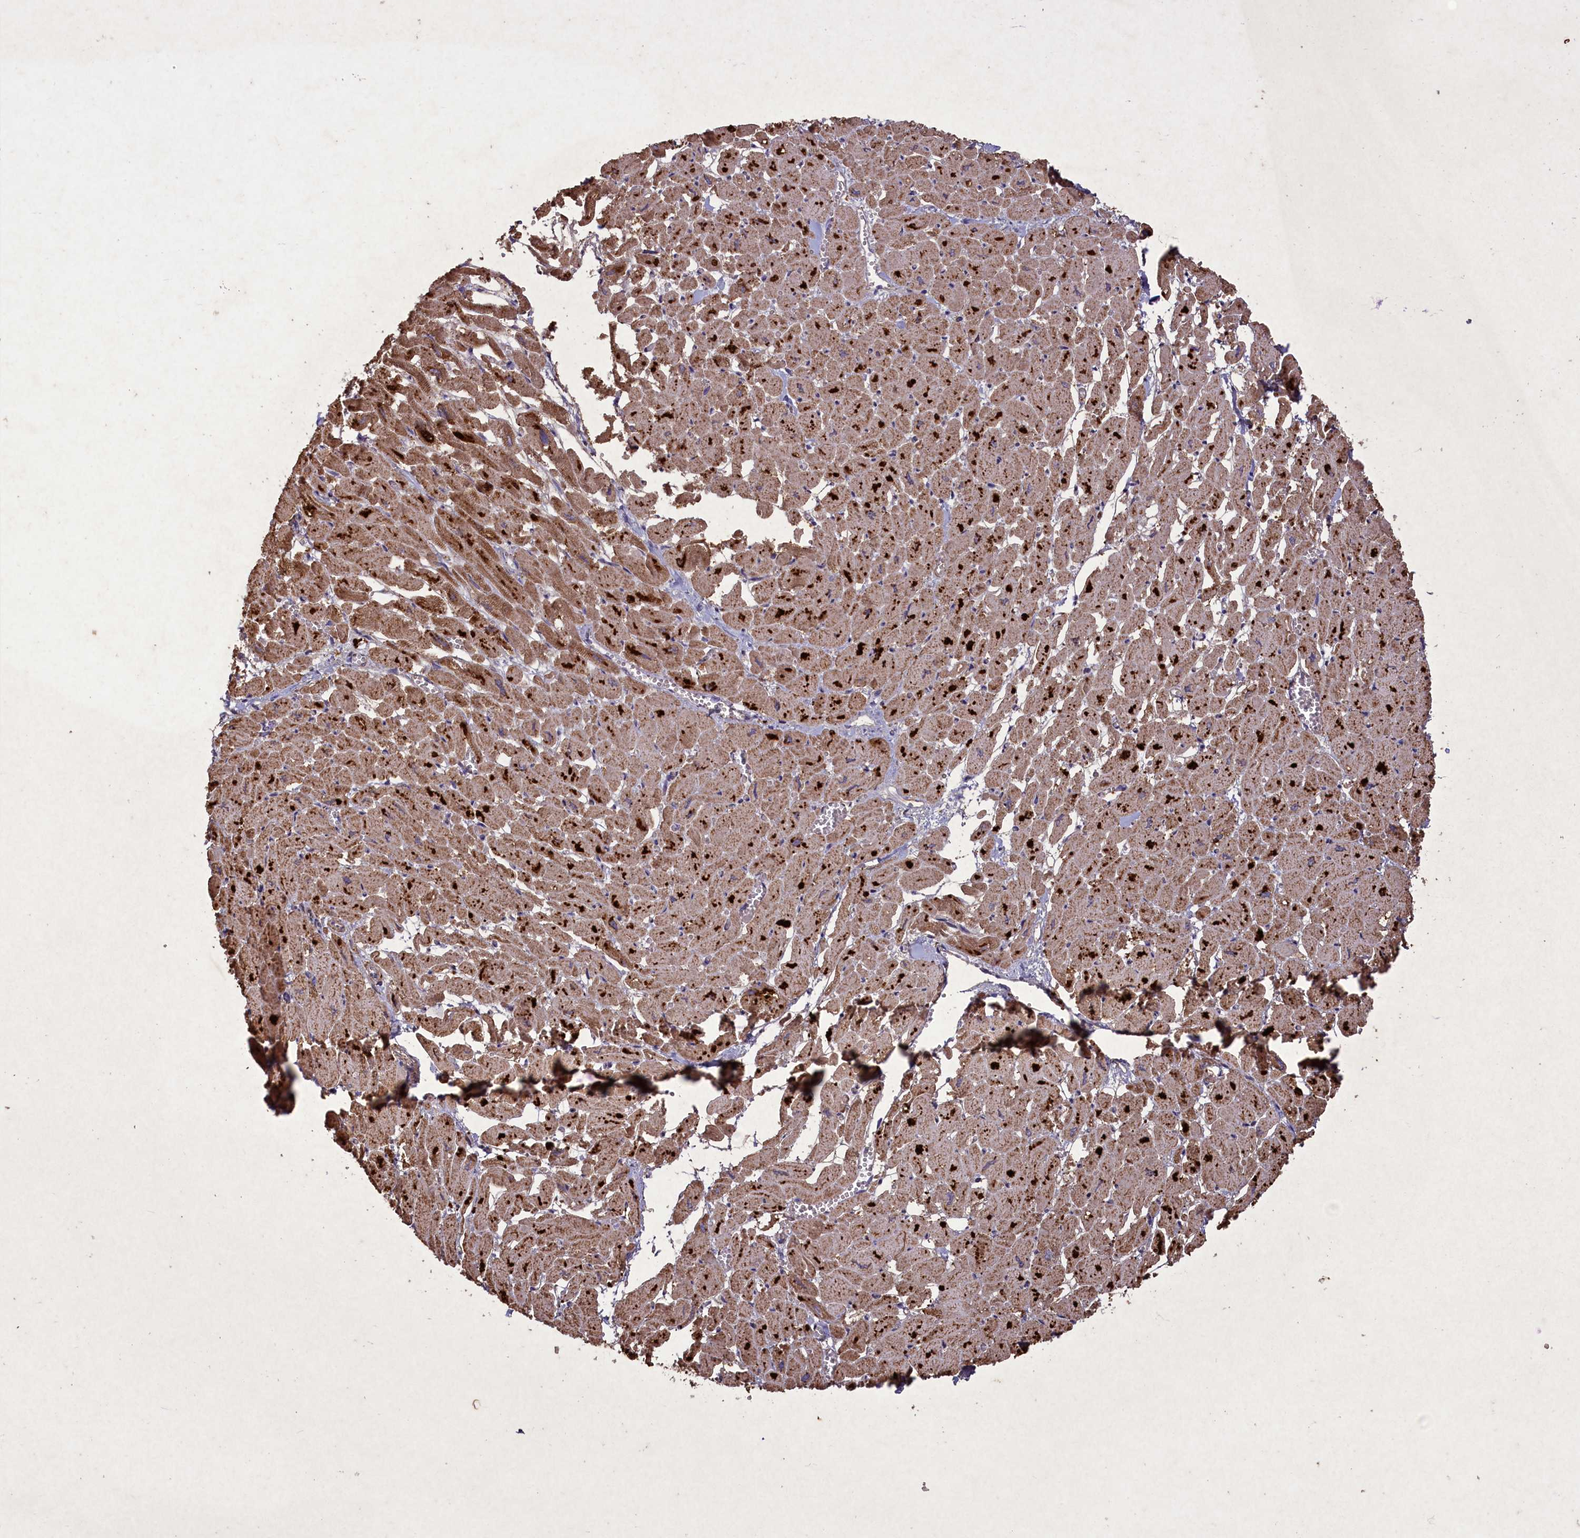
{"staining": {"intensity": "moderate", "quantity": ">75%", "location": "cytoplasmic/membranous"}, "tissue": "heart muscle", "cell_type": "Cardiomyocytes", "image_type": "normal", "snomed": [{"axis": "morphology", "description": "Normal tissue, NOS"}, {"axis": "topography", "description": "Heart"}], "caption": "DAB (3,3'-diaminobenzidine) immunohistochemical staining of unremarkable heart muscle reveals moderate cytoplasmic/membranous protein expression in approximately >75% of cardiomyocytes. (Brightfield microscopy of DAB IHC at high magnification).", "gene": "CIAO2B", "patient": {"sex": "male", "age": 54}}